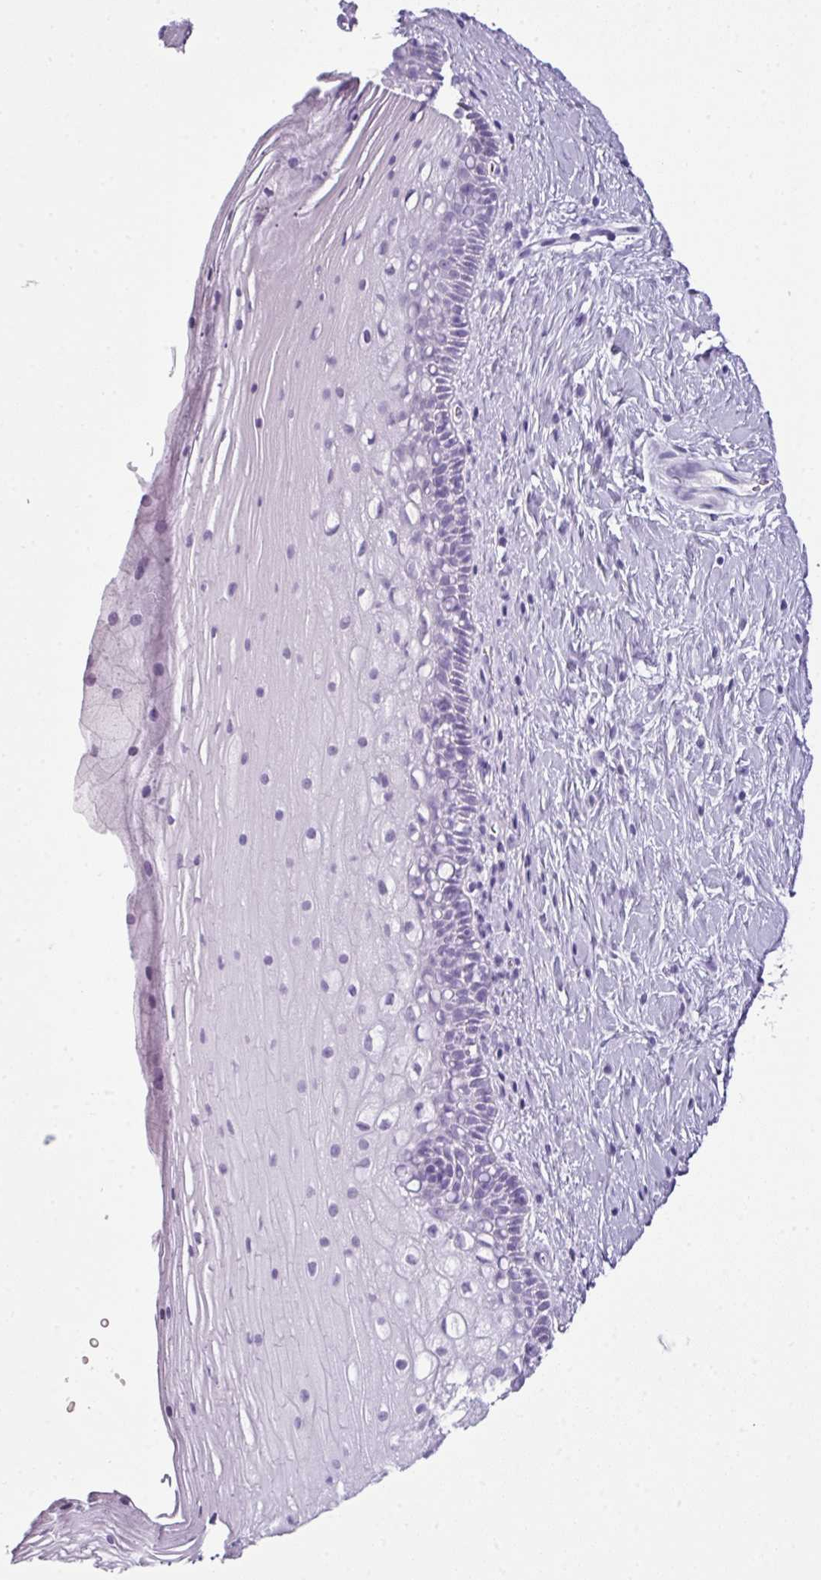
{"staining": {"intensity": "negative", "quantity": "none", "location": "none"}, "tissue": "cervix", "cell_type": "Glandular cells", "image_type": "normal", "snomed": [{"axis": "morphology", "description": "Normal tissue, NOS"}, {"axis": "topography", "description": "Cervix"}], "caption": "There is no significant positivity in glandular cells of cervix.", "gene": "SCT", "patient": {"sex": "female", "age": 36}}